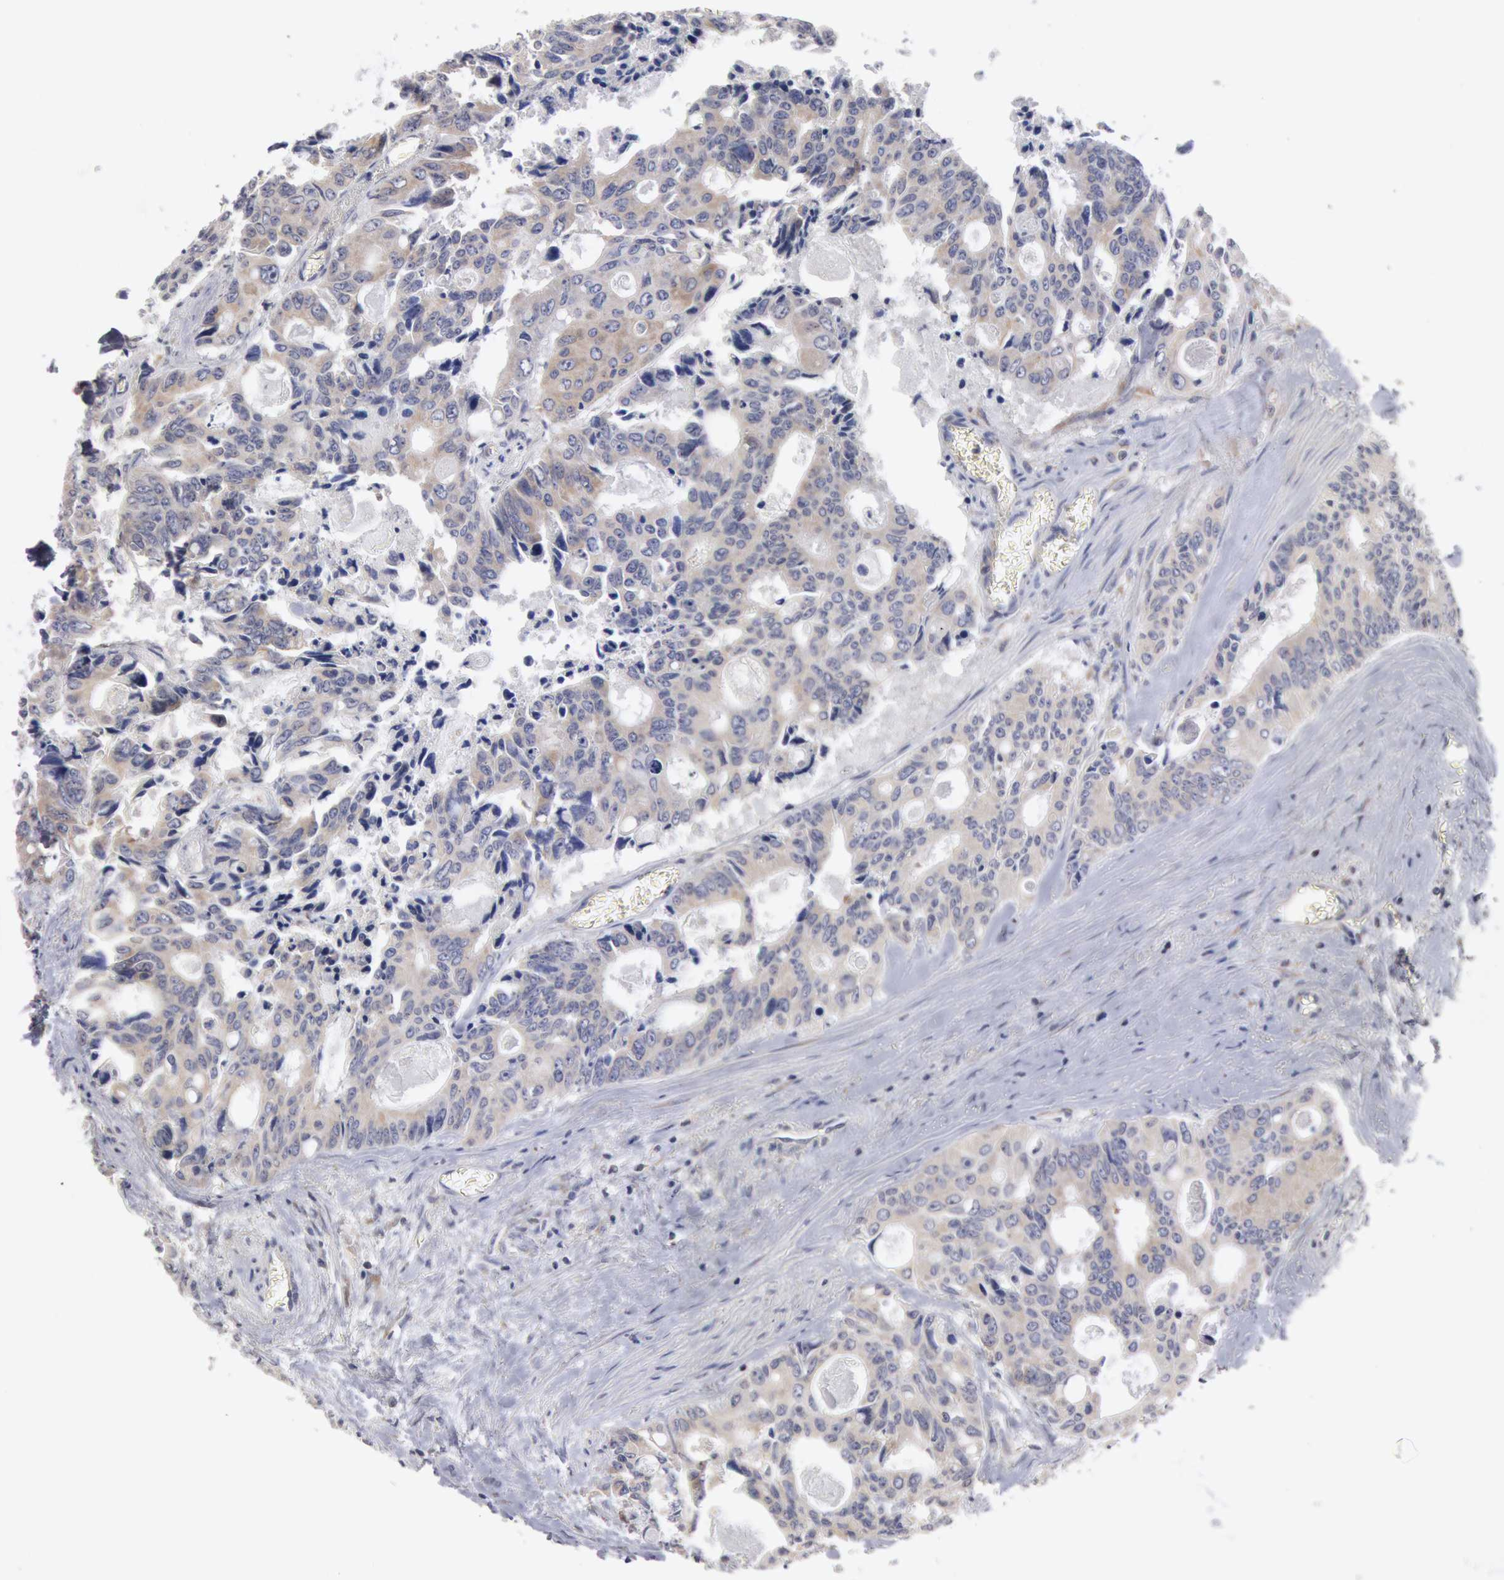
{"staining": {"intensity": "weak", "quantity": "25%-75%", "location": "cytoplasmic/membranous"}, "tissue": "colorectal cancer", "cell_type": "Tumor cells", "image_type": "cancer", "snomed": [{"axis": "morphology", "description": "Adenocarcinoma, NOS"}, {"axis": "topography", "description": "Rectum"}], "caption": "Immunohistochemical staining of human adenocarcinoma (colorectal) shows weak cytoplasmic/membranous protein staining in approximately 25%-75% of tumor cells.", "gene": "OSBPL8", "patient": {"sex": "male", "age": 76}}